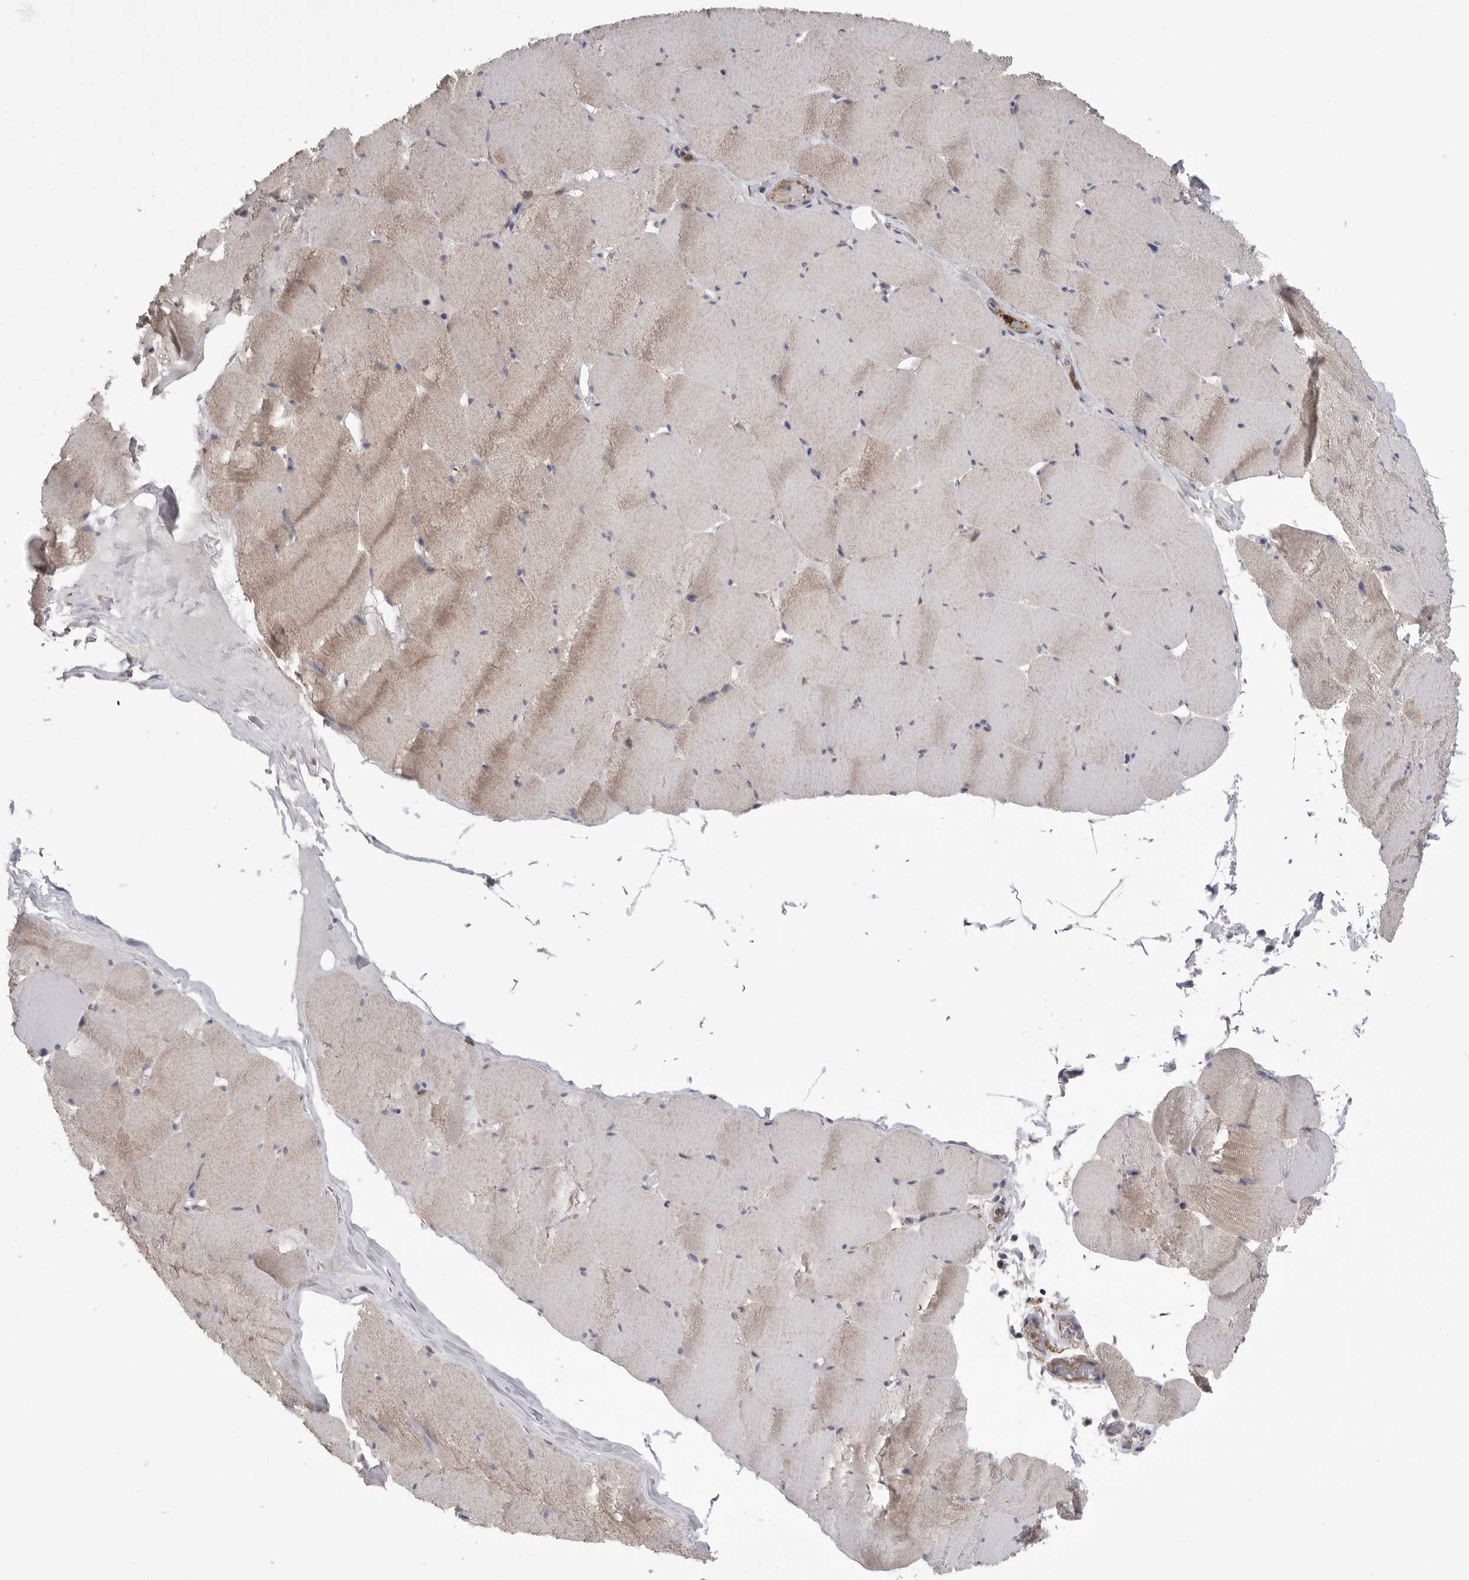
{"staining": {"intensity": "moderate", "quantity": "<25%", "location": "cytoplasmic/membranous"}, "tissue": "skeletal muscle", "cell_type": "Myocytes", "image_type": "normal", "snomed": [{"axis": "morphology", "description": "Normal tissue, NOS"}, {"axis": "topography", "description": "Skeletal muscle"}], "caption": "Immunohistochemistry (IHC) staining of normal skeletal muscle, which reveals low levels of moderate cytoplasmic/membranous expression in approximately <25% of myocytes indicating moderate cytoplasmic/membranous protein positivity. The staining was performed using DAB (3,3'-diaminobenzidine) (brown) for protein detection and nuclei were counterstained in hematoxylin (blue).", "gene": "SIGLEC10", "patient": {"sex": "male", "age": 62}}